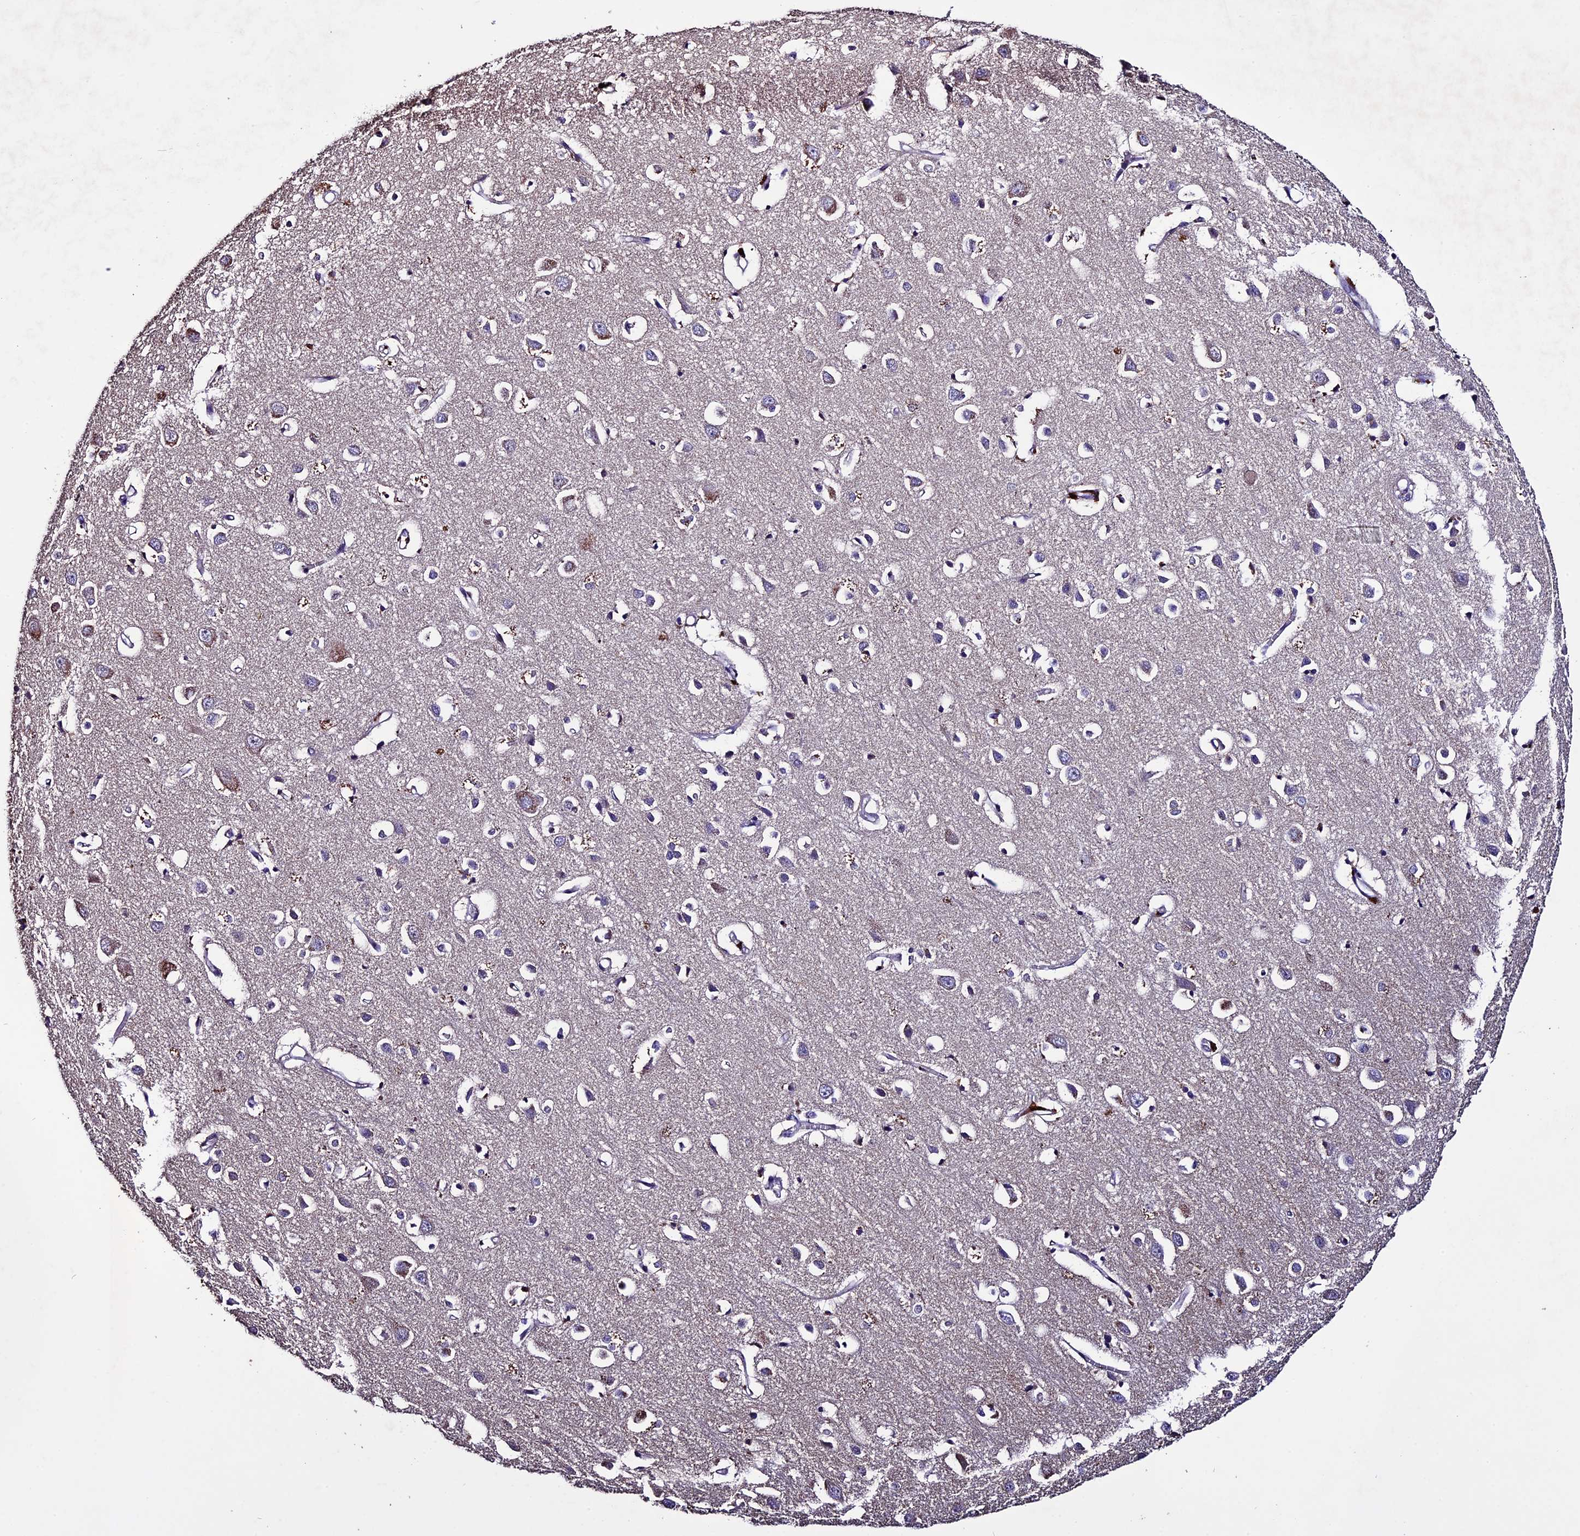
{"staining": {"intensity": "weak", "quantity": "<25%", "location": "cytoplasmic/membranous"}, "tissue": "cerebral cortex", "cell_type": "Endothelial cells", "image_type": "normal", "snomed": [{"axis": "morphology", "description": "Normal tissue, NOS"}, {"axis": "topography", "description": "Cerebral cortex"}], "caption": "This is an IHC histopathology image of benign human cerebral cortex. There is no staining in endothelial cells.", "gene": "DIS3L", "patient": {"sex": "female", "age": 64}}